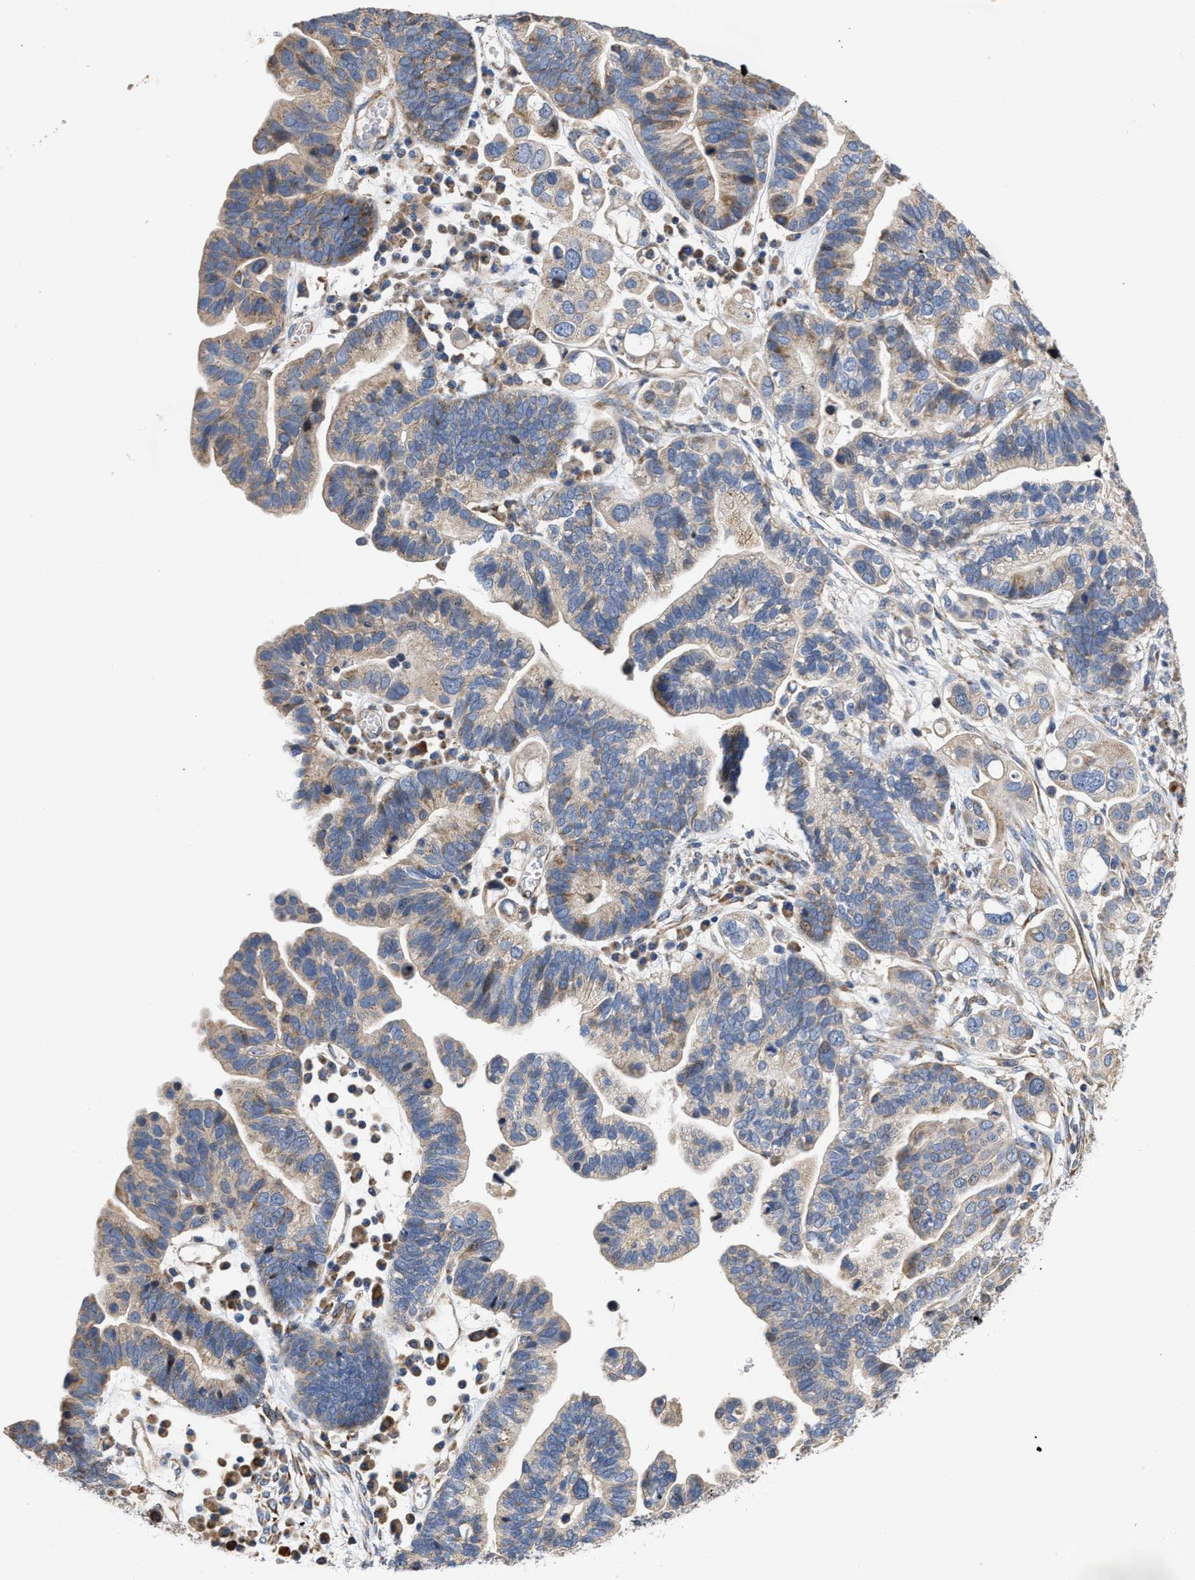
{"staining": {"intensity": "moderate", "quantity": "25%-75%", "location": "cytoplasmic/membranous"}, "tissue": "ovarian cancer", "cell_type": "Tumor cells", "image_type": "cancer", "snomed": [{"axis": "morphology", "description": "Cystadenocarcinoma, serous, NOS"}, {"axis": "topography", "description": "Ovary"}], "caption": "Human serous cystadenocarcinoma (ovarian) stained with a brown dye demonstrates moderate cytoplasmic/membranous positive expression in about 25%-75% of tumor cells.", "gene": "MALSU1", "patient": {"sex": "female", "age": 56}}